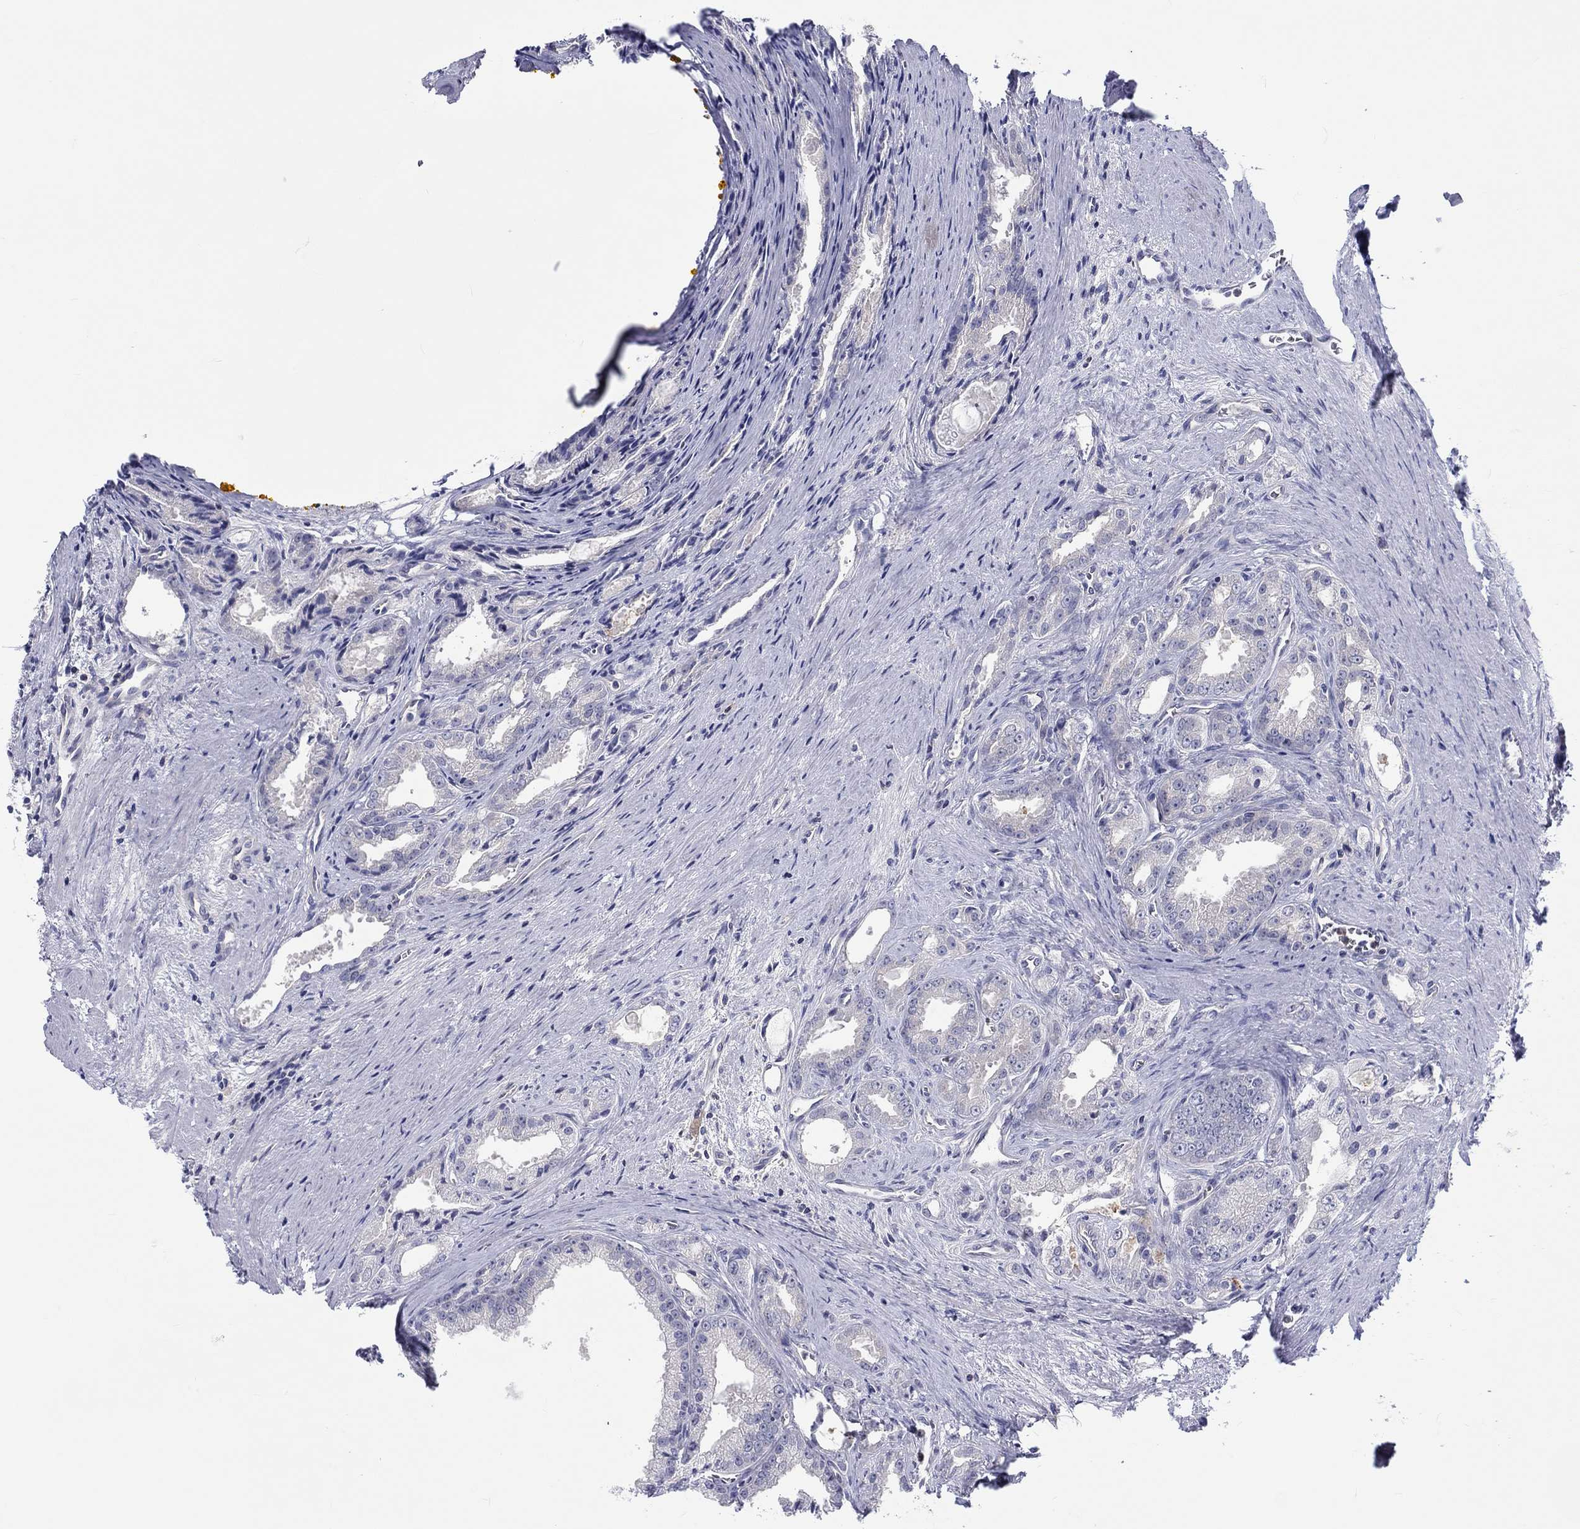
{"staining": {"intensity": "negative", "quantity": "none", "location": "none"}, "tissue": "prostate cancer", "cell_type": "Tumor cells", "image_type": "cancer", "snomed": [{"axis": "morphology", "description": "Adenocarcinoma, NOS"}, {"axis": "morphology", "description": "Adenocarcinoma, High grade"}, {"axis": "topography", "description": "Prostate"}], "caption": "A photomicrograph of human prostate cancer is negative for staining in tumor cells.", "gene": "ABCG4", "patient": {"sex": "male", "age": 70}}